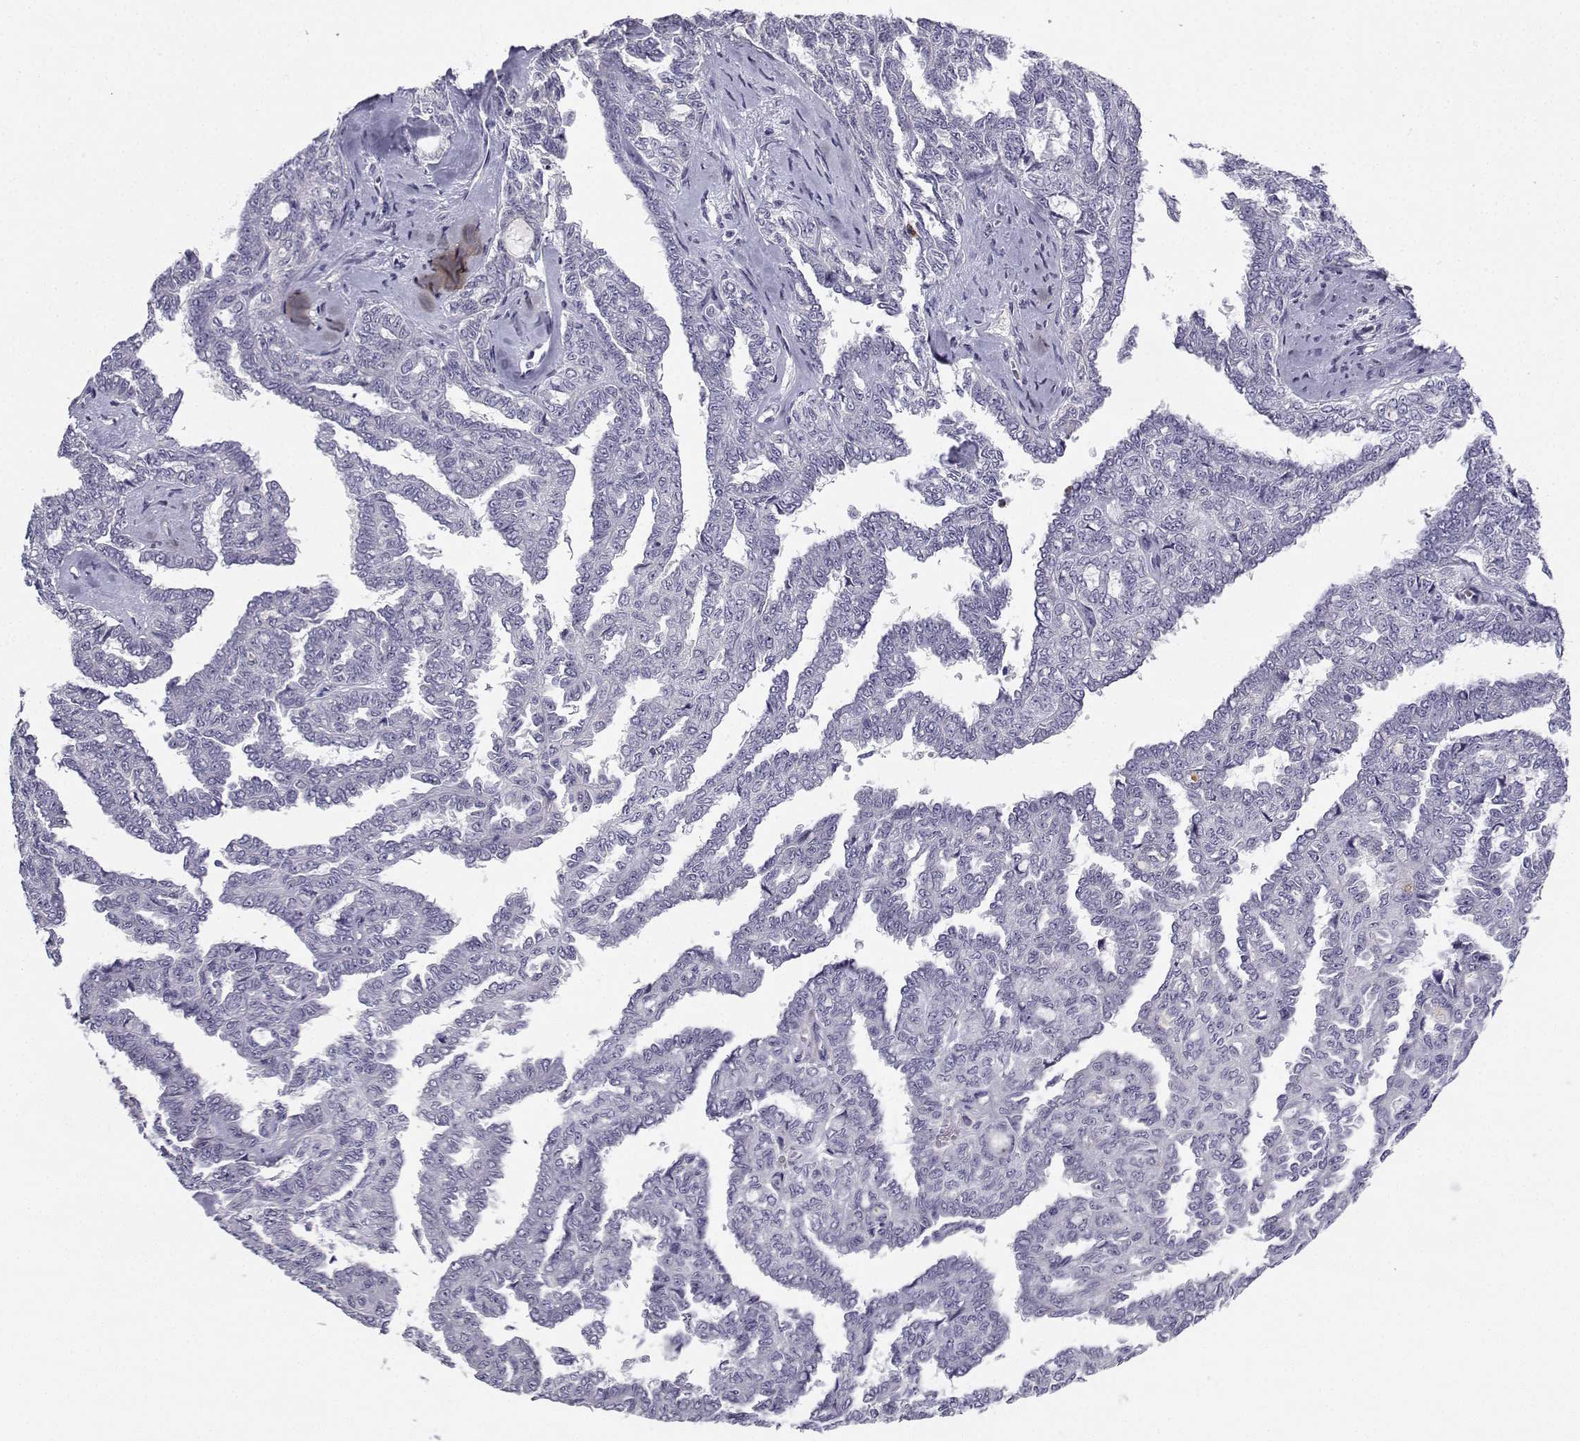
{"staining": {"intensity": "negative", "quantity": "none", "location": "none"}, "tissue": "ovarian cancer", "cell_type": "Tumor cells", "image_type": "cancer", "snomed": [{"axis": "morphology", "description": "Cystadenocarcinoma, serous, NOS"}, {"axis": "topography", "description": "Ovary"}], "caption": "Tumor cells are negative for brown protein staining in serous cystadenocarcinoma (ovarian).", "gene": "CALY", "patient": {"sex": "female", "age": 71}}